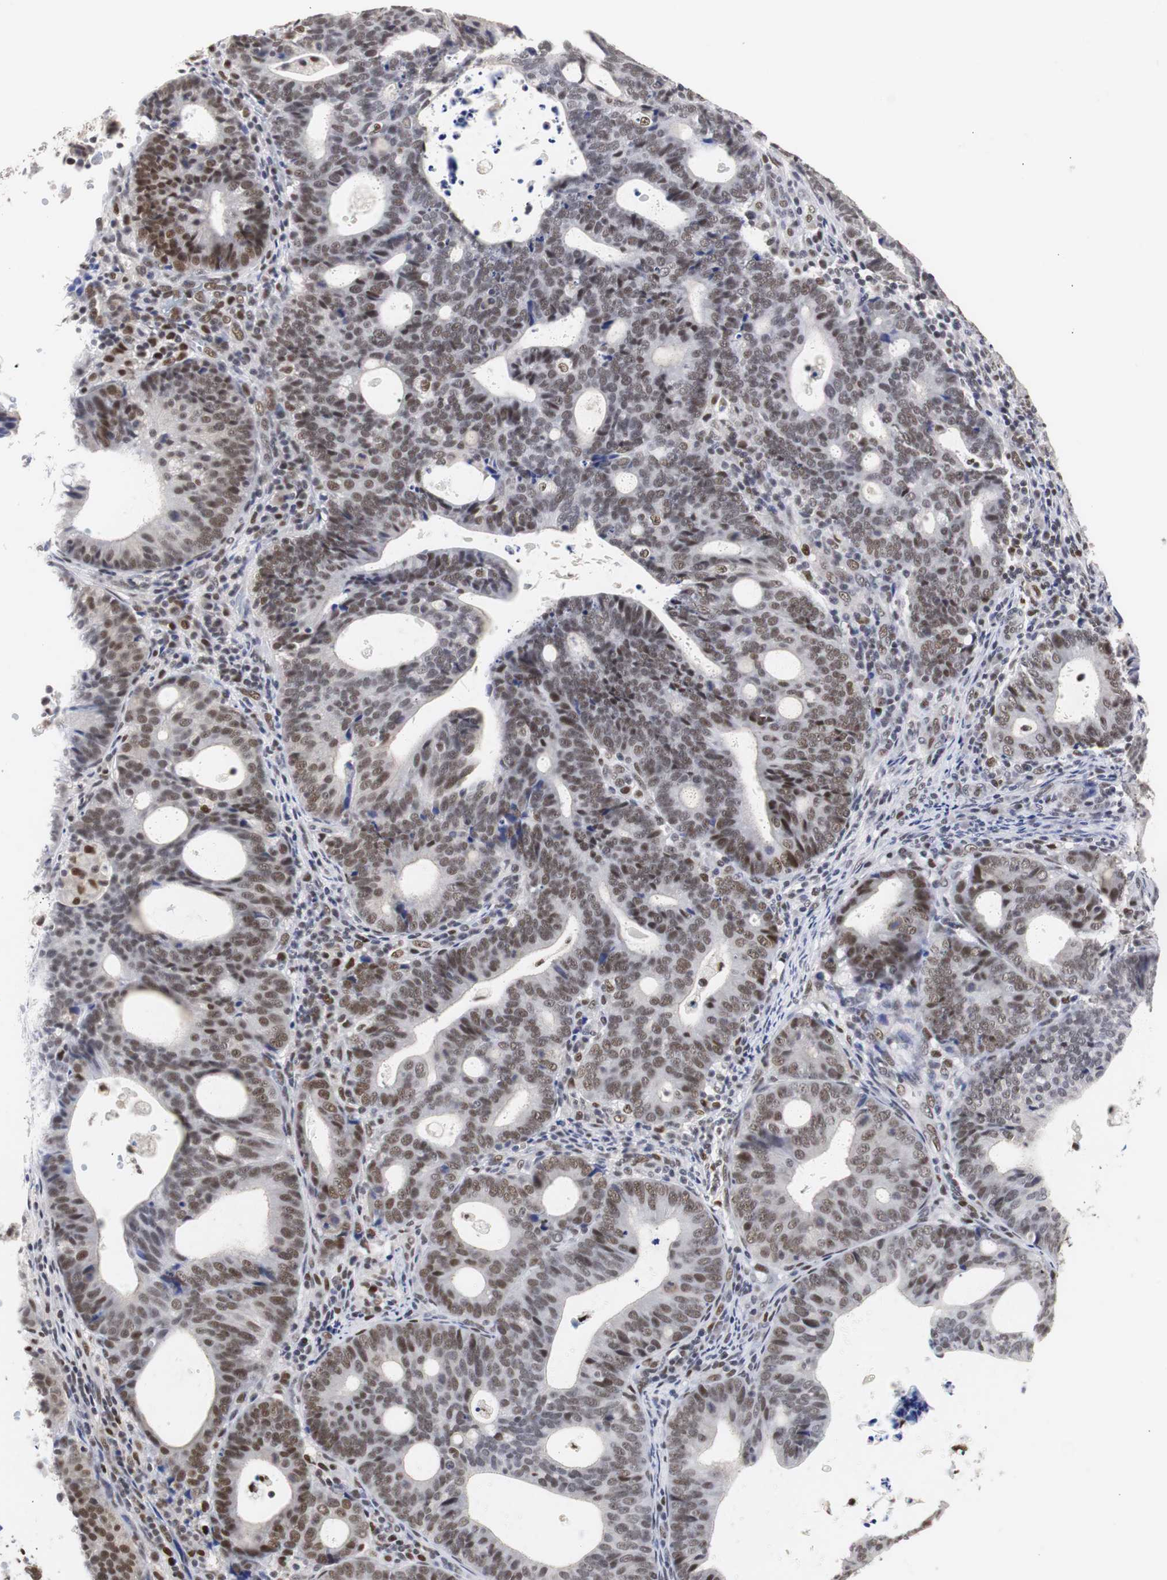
{"staining": {"intensity": "moderate", "quantity": "25%-75%", "location": "nuclear"}, "tissue": "endometrial cancer", "cell_type": "Tumor cells", "image_type": "cancer", "snomed": [{"axis": "morphology", "description": "Adenocarcinoma, NOS"}, {"axis": "topography", "description": "Uterus"}], "caption": "Endometrial cancer (adenocarcinoma) was stained to show a protein in brown. There is medium levels of moderate nuclear staining in approximately 25%-75% of tumor cells.", "gene": "ZFC3H1", "patient": {"sex": "female", "age": 83}}